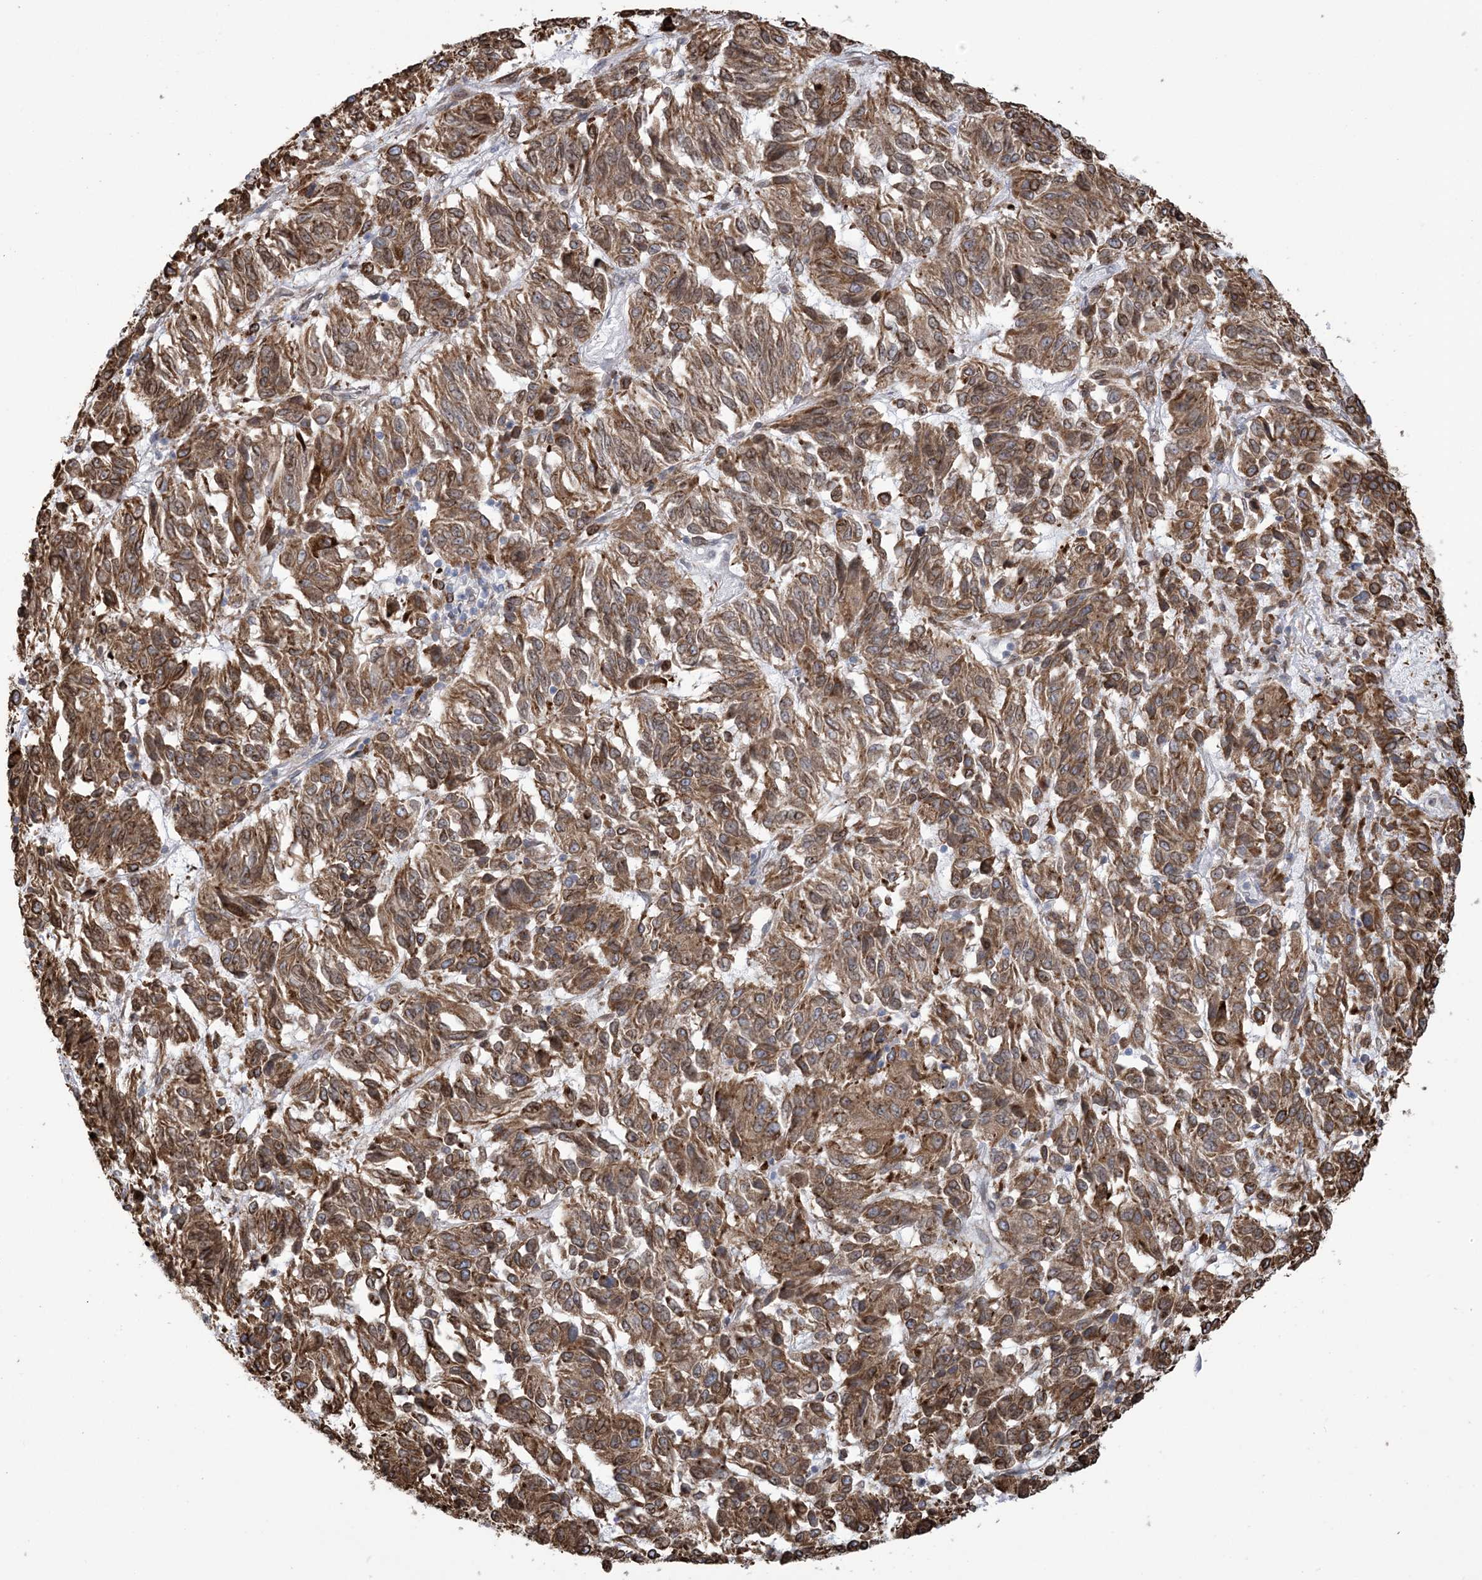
{"staining": {"intensity": "strong", "quantity": ">75%", "location": "cytoplasmic/membranous"}, "tissue": "melanoma", "cell_type": "Tumor cells", "image_type": "cancer", "snomed": [{"axis": "morphology", "description": "Malignant melanoma, Metastatic site"}, {"axis": "topography", "description": "Lung"}], "caption": "Protein staining of melanoma tissue displays strong cytoplasmic/membranous expression in about >75% of tumor cells.", "gene": "SHANK1", "patient": {"sex": "male", "age": 64}}